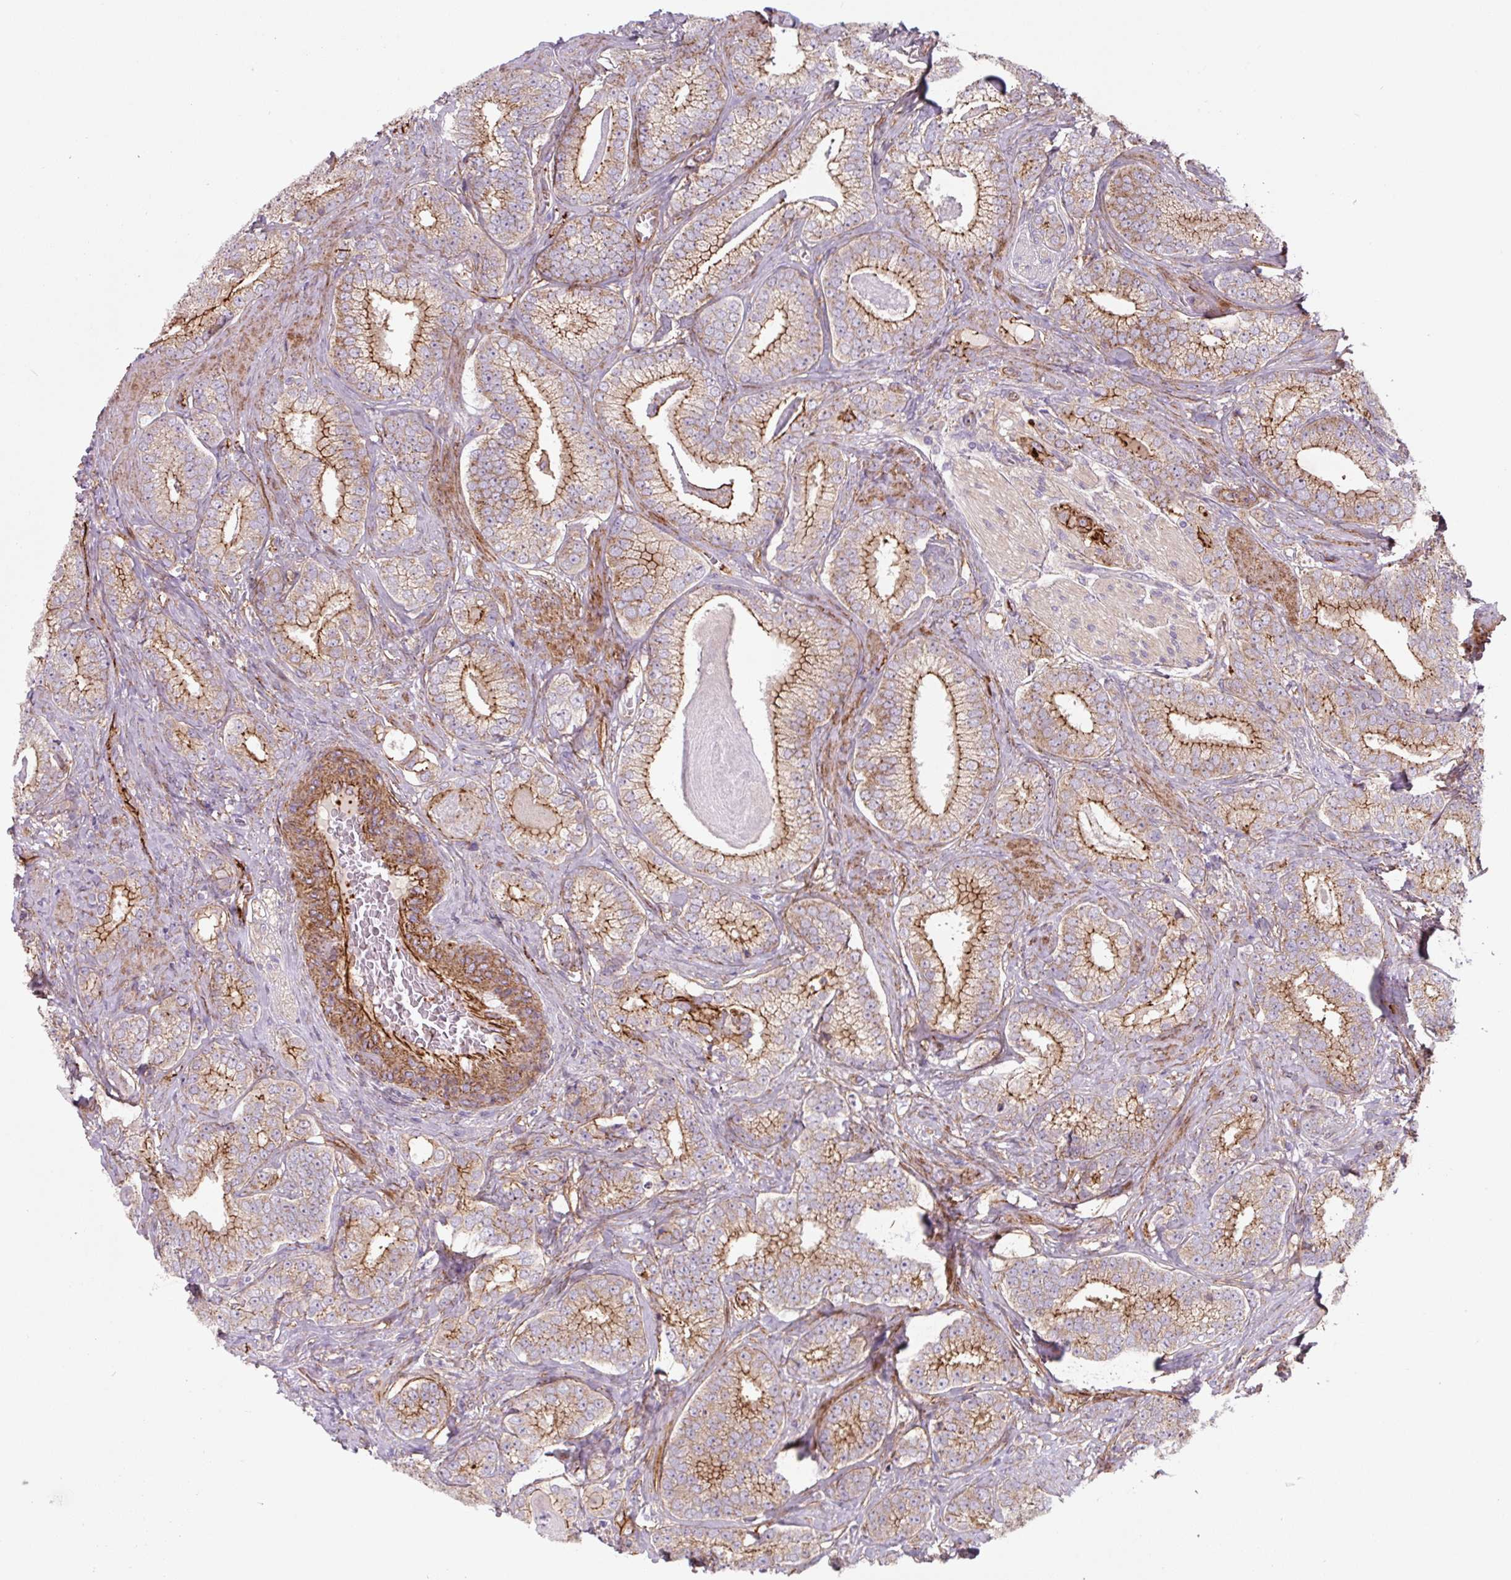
{"staining": {"intensity": "moderate", "quantity": ">75%", "location": "cytoplasmic/membranous"}, "tissue": "prostate cancer", "cell_type": "Tumor cells", "image_type": "cancer", "snomed": [{"axis": "morphology", "description": "Adenocarcinoma, Low grade"}, {"axis": "topography", "description": "Prostate"}], "caption": "Prostate adenocarcinoma (low-grade) stained with DAB IHC exhibits medium levels of moderate cytoplasmic/membranous positivity in approximately >75% of tumor cells.", "gene": "DHFR2", "patient": {"sex": "male", "age": 63}}